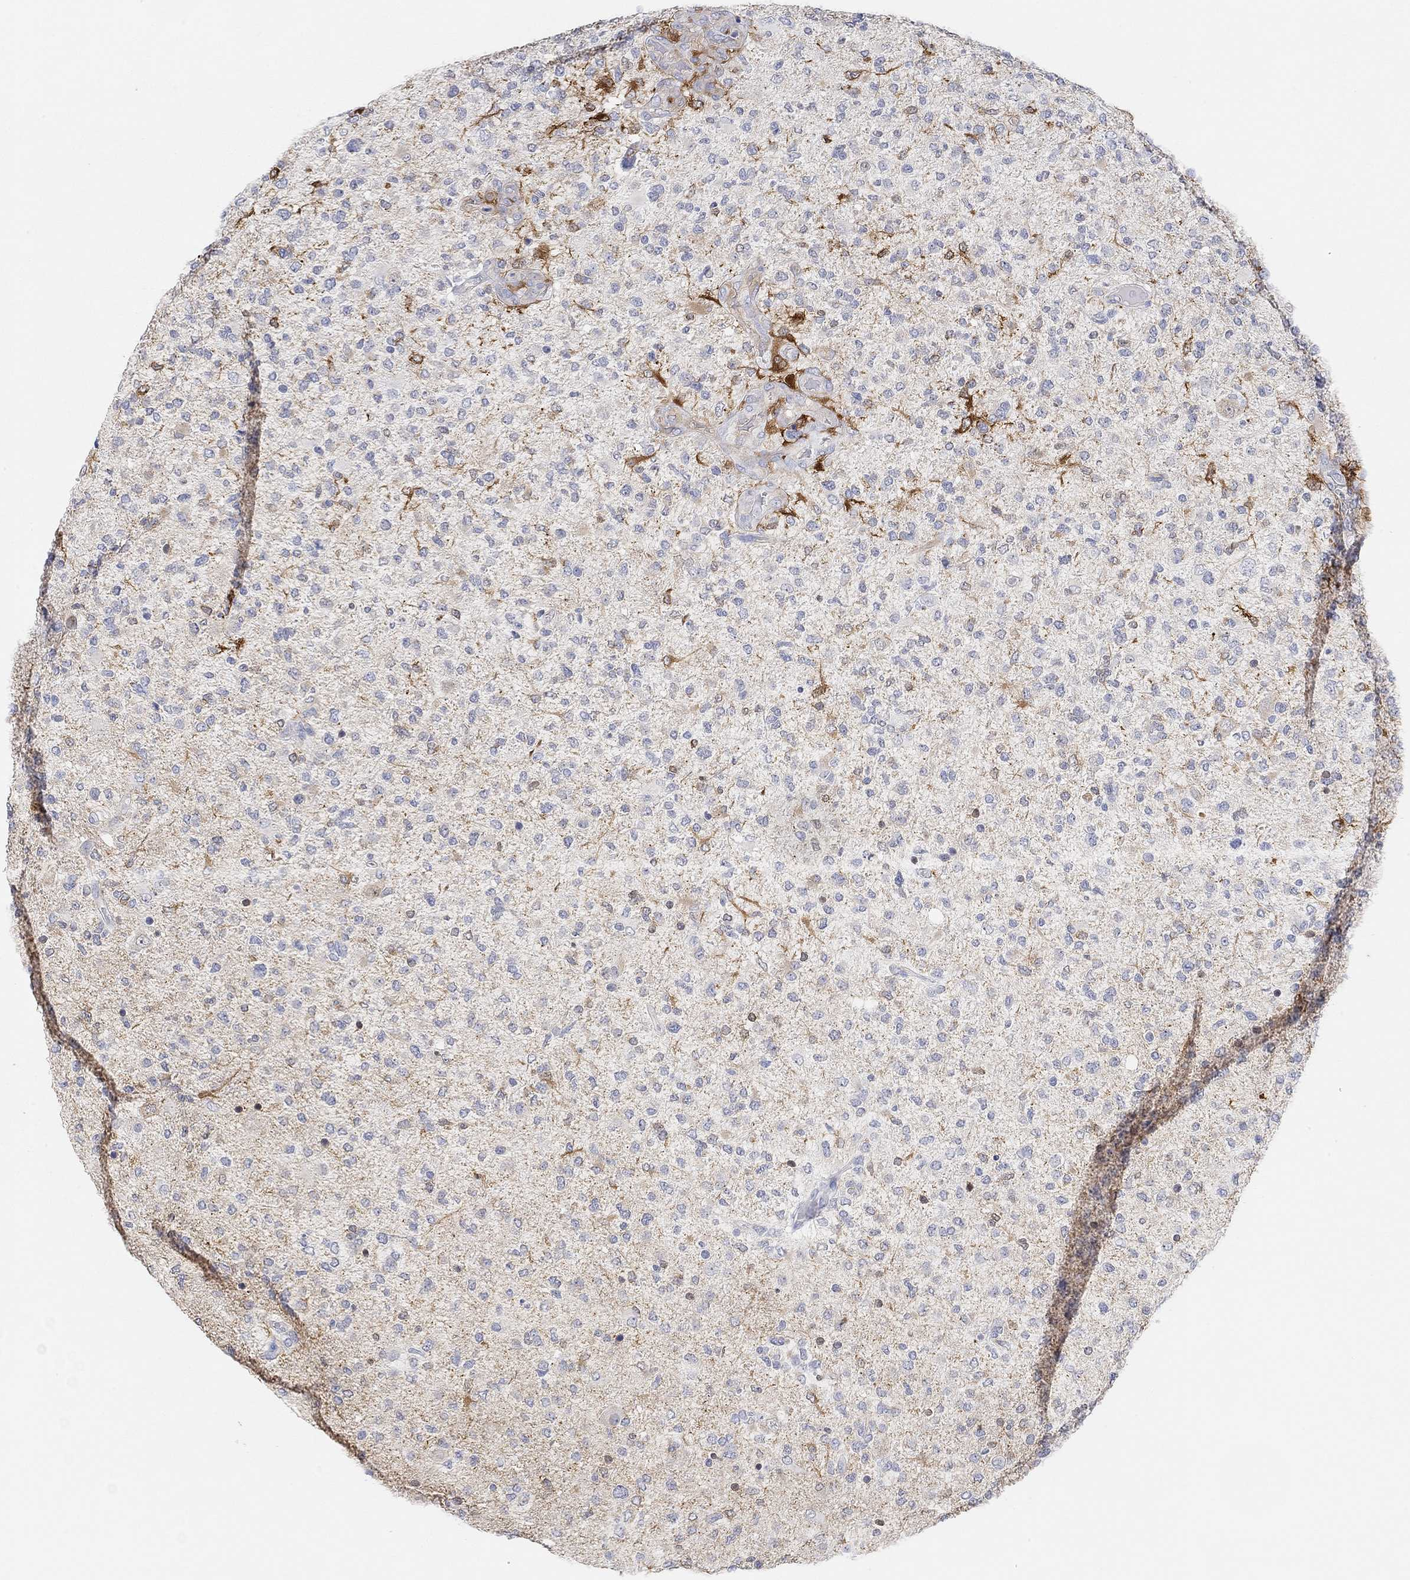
{"staining": {"intensity": "negative", "quantity": "none", "location": "none"}, "tissue": "glioma", "cell_type": "Tumor cells", "image_type": "cancer", "snomed": [{"axis": "morphology", "description": "Glioma, malignant, High grade"}, {"axis": "topography", "description": "Cerebral cortex"}], "caption": "Tumor cells are negative for brown protein staining in glioma.", "gene": "VAT1L", "patient": {"sex": "male", "age": 70}}